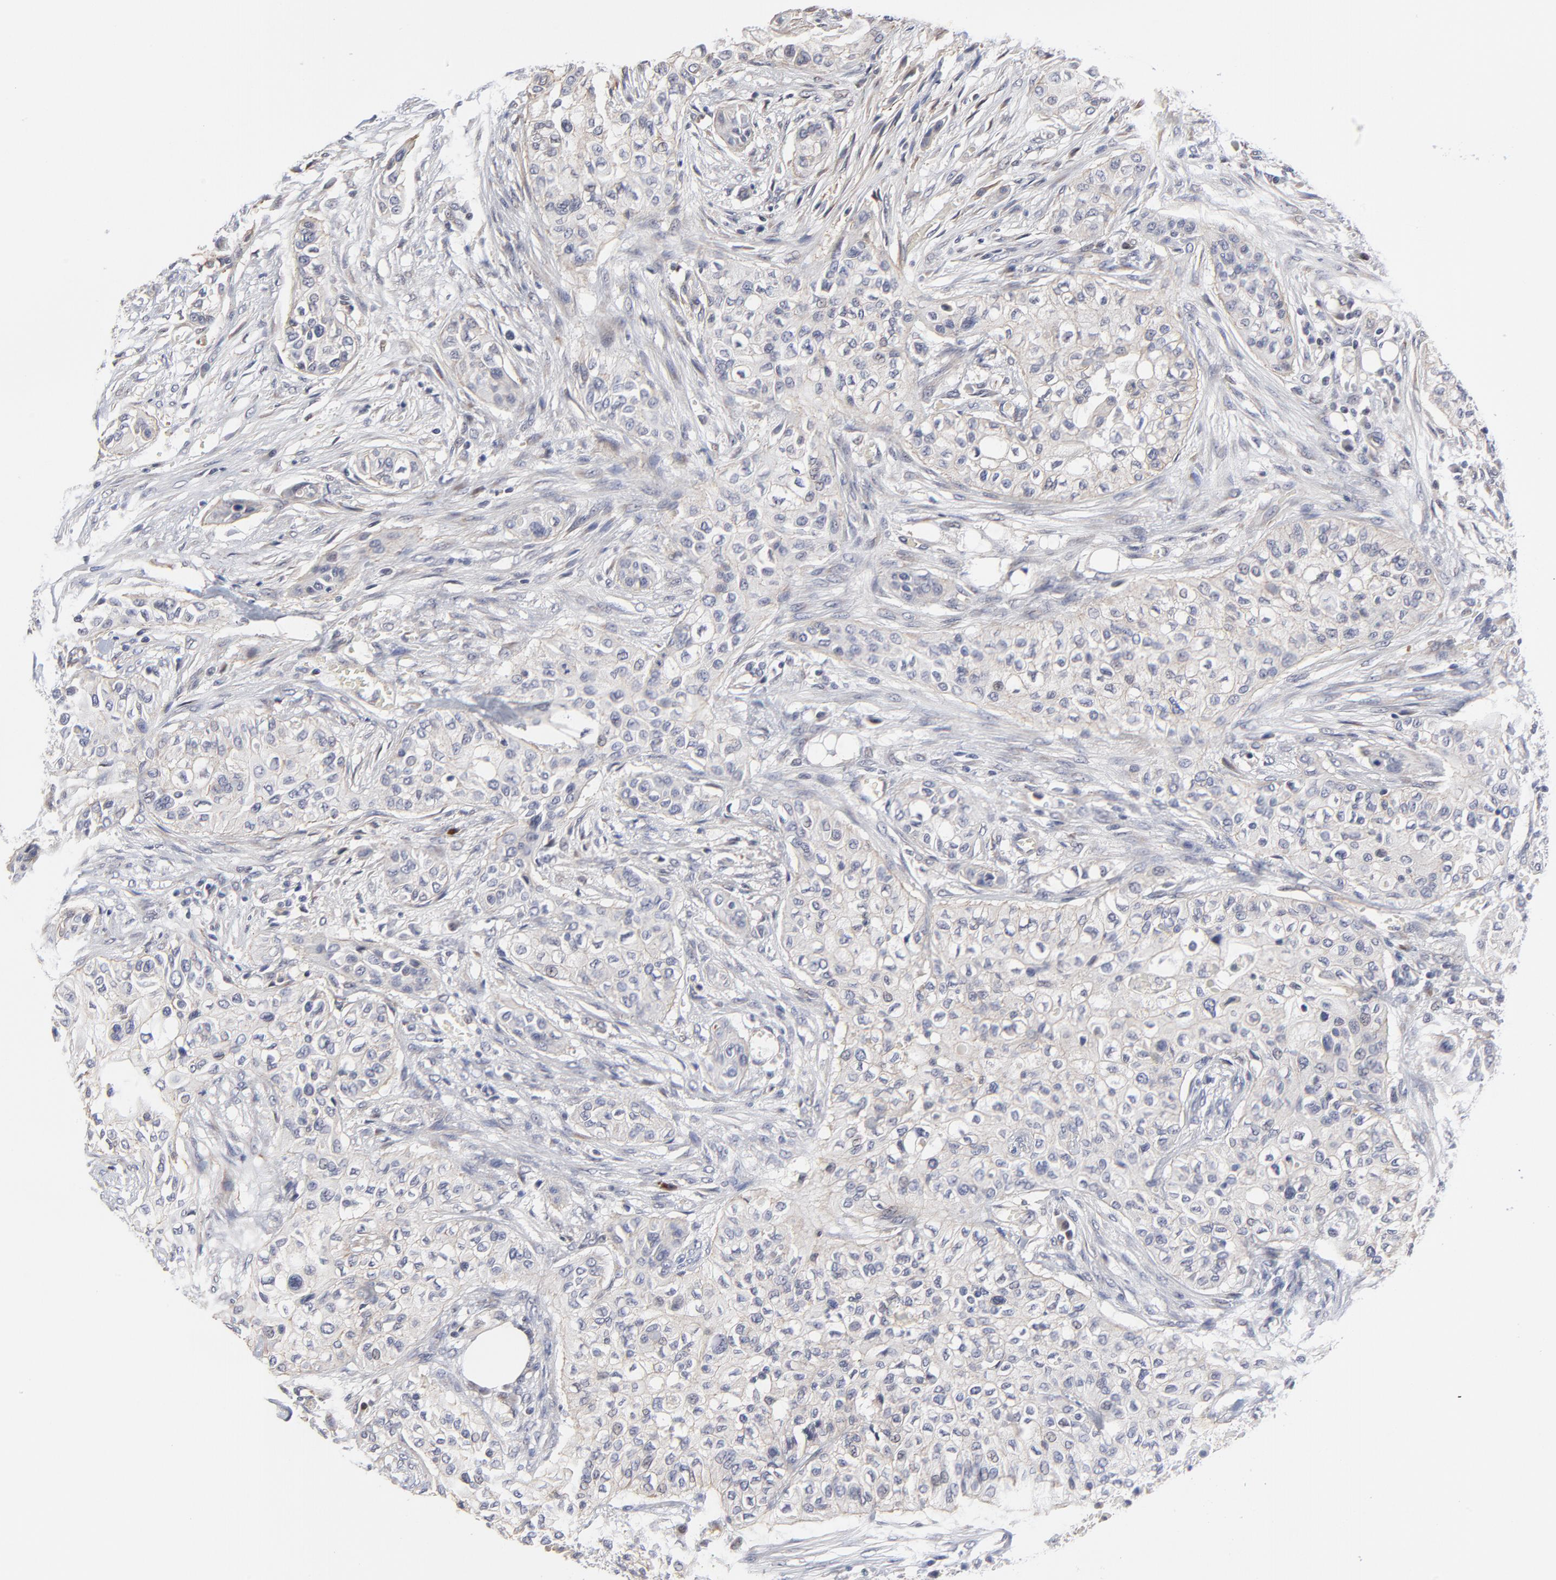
{"staining": {"intensity": "weak", "quantity": "25%-75%", "location": "cytoplasmic/membranous"}, "tissue": "urothelial cancer", "cell_type": "Tumor cells", "image_type": "cancer", "snomed": [{"axis": "morphology", "description": "Urothelial carcinoma, High grade"}, {"axis": "topography", "description": "Urinary bladder"}], "caption": "Tumor cells exhibit low levels of weak cytoplasmic/membranous positivity in about 25%-75% of cells in high-grade urothelial carcinoma.", "gene": "ZNF157", "patient": {"sex": "male", "age": 74}}